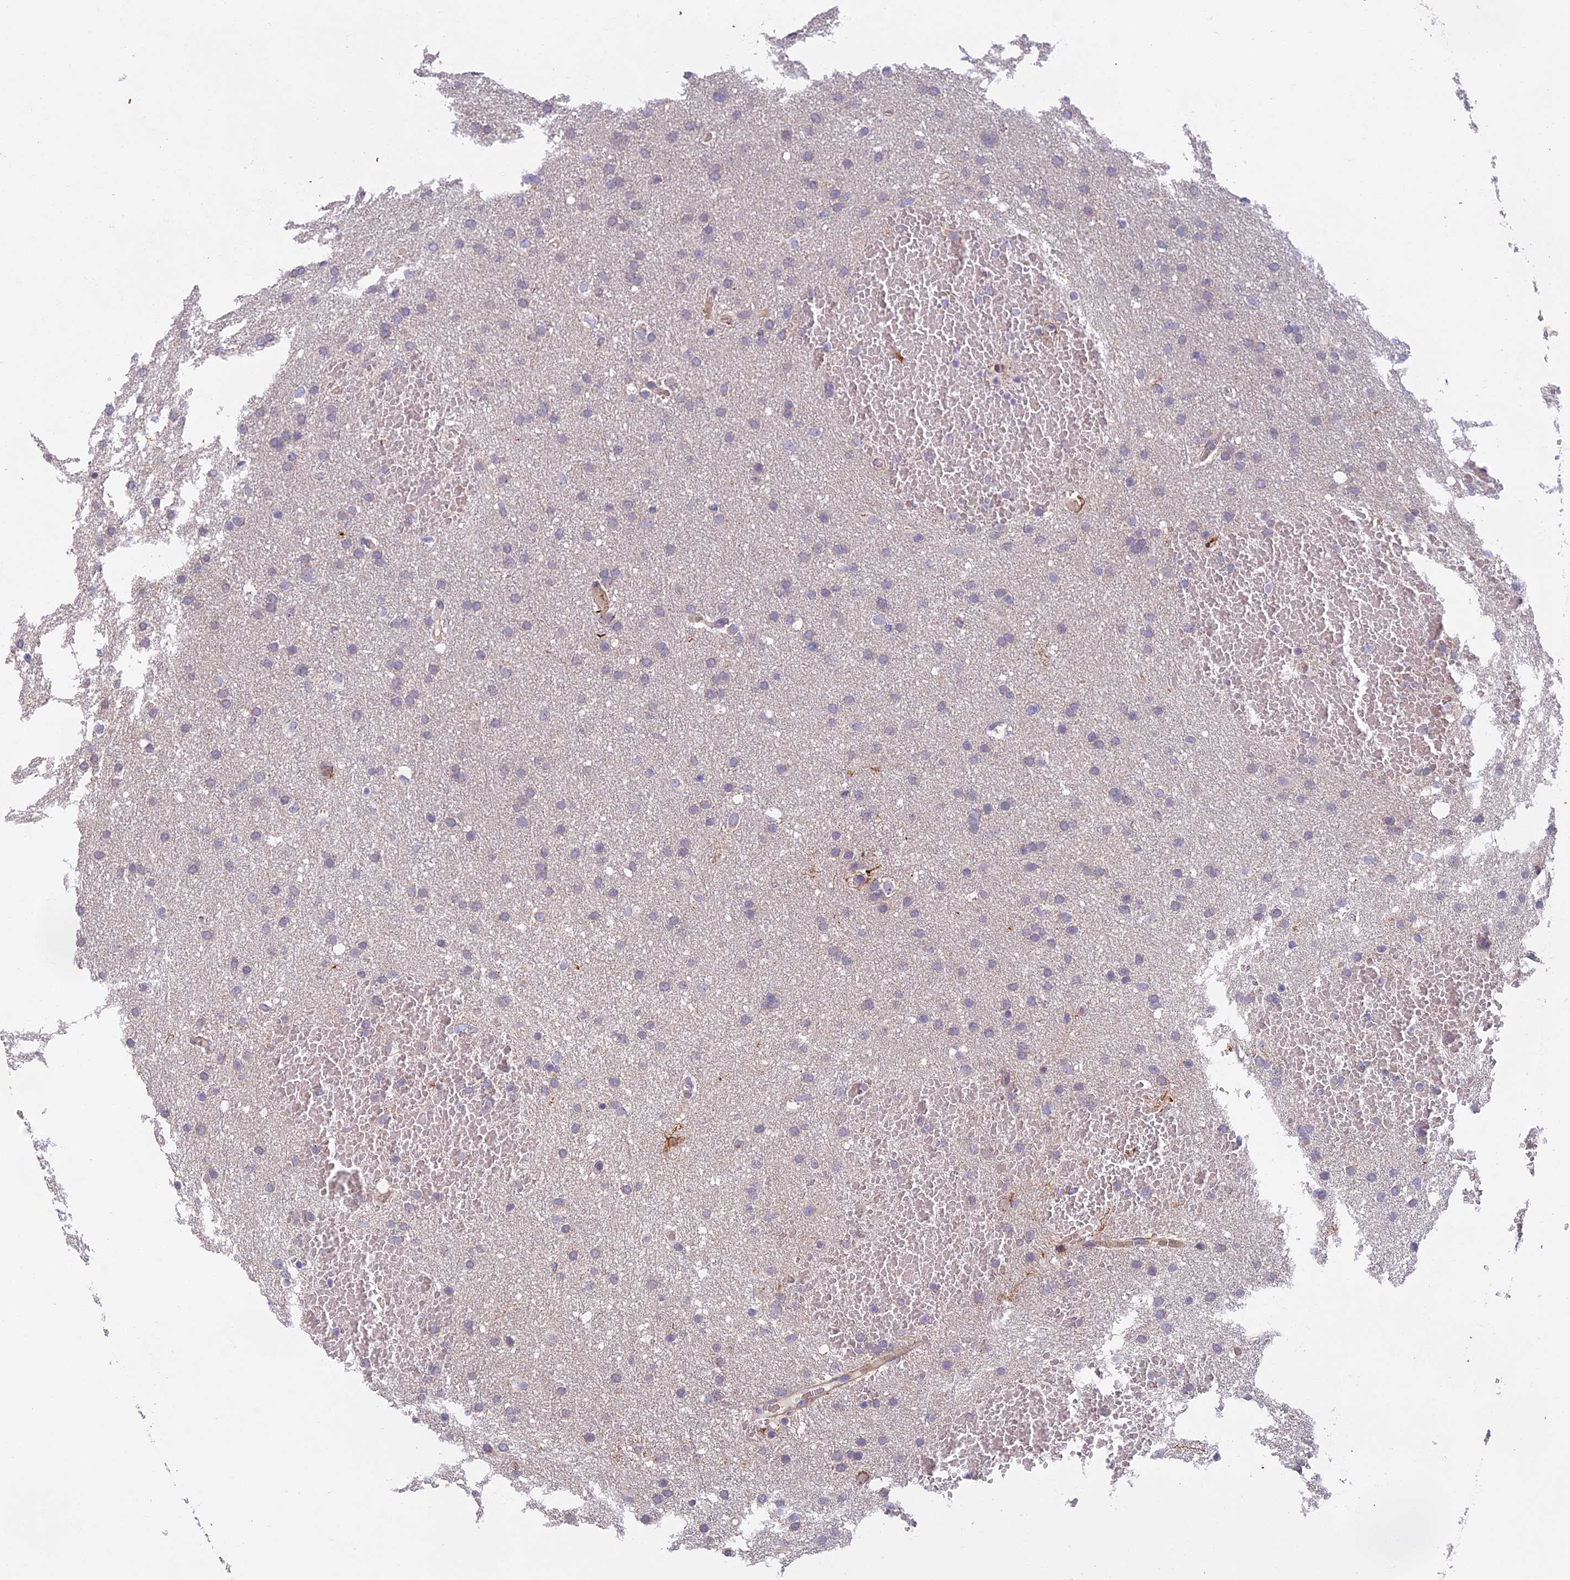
{"staining": {"intensity": "negative", "quantity": "none", "location": "none"}, "tissue": "glioma", "cell_type": "Tumor cells", "image_type": "cancer", "snomed": [{"axis": "morphology", "description": "Glioma, malignant, High grade"}, {"axis": "topography", "description": "Cerebral cortex"}], "caption": "This is a image of immunohistochemistry (IHC) staining of glioma, which shows no expression in tumor cells.", "gene": "EDAR", "patient": {"sex": "female", "age": 36}}